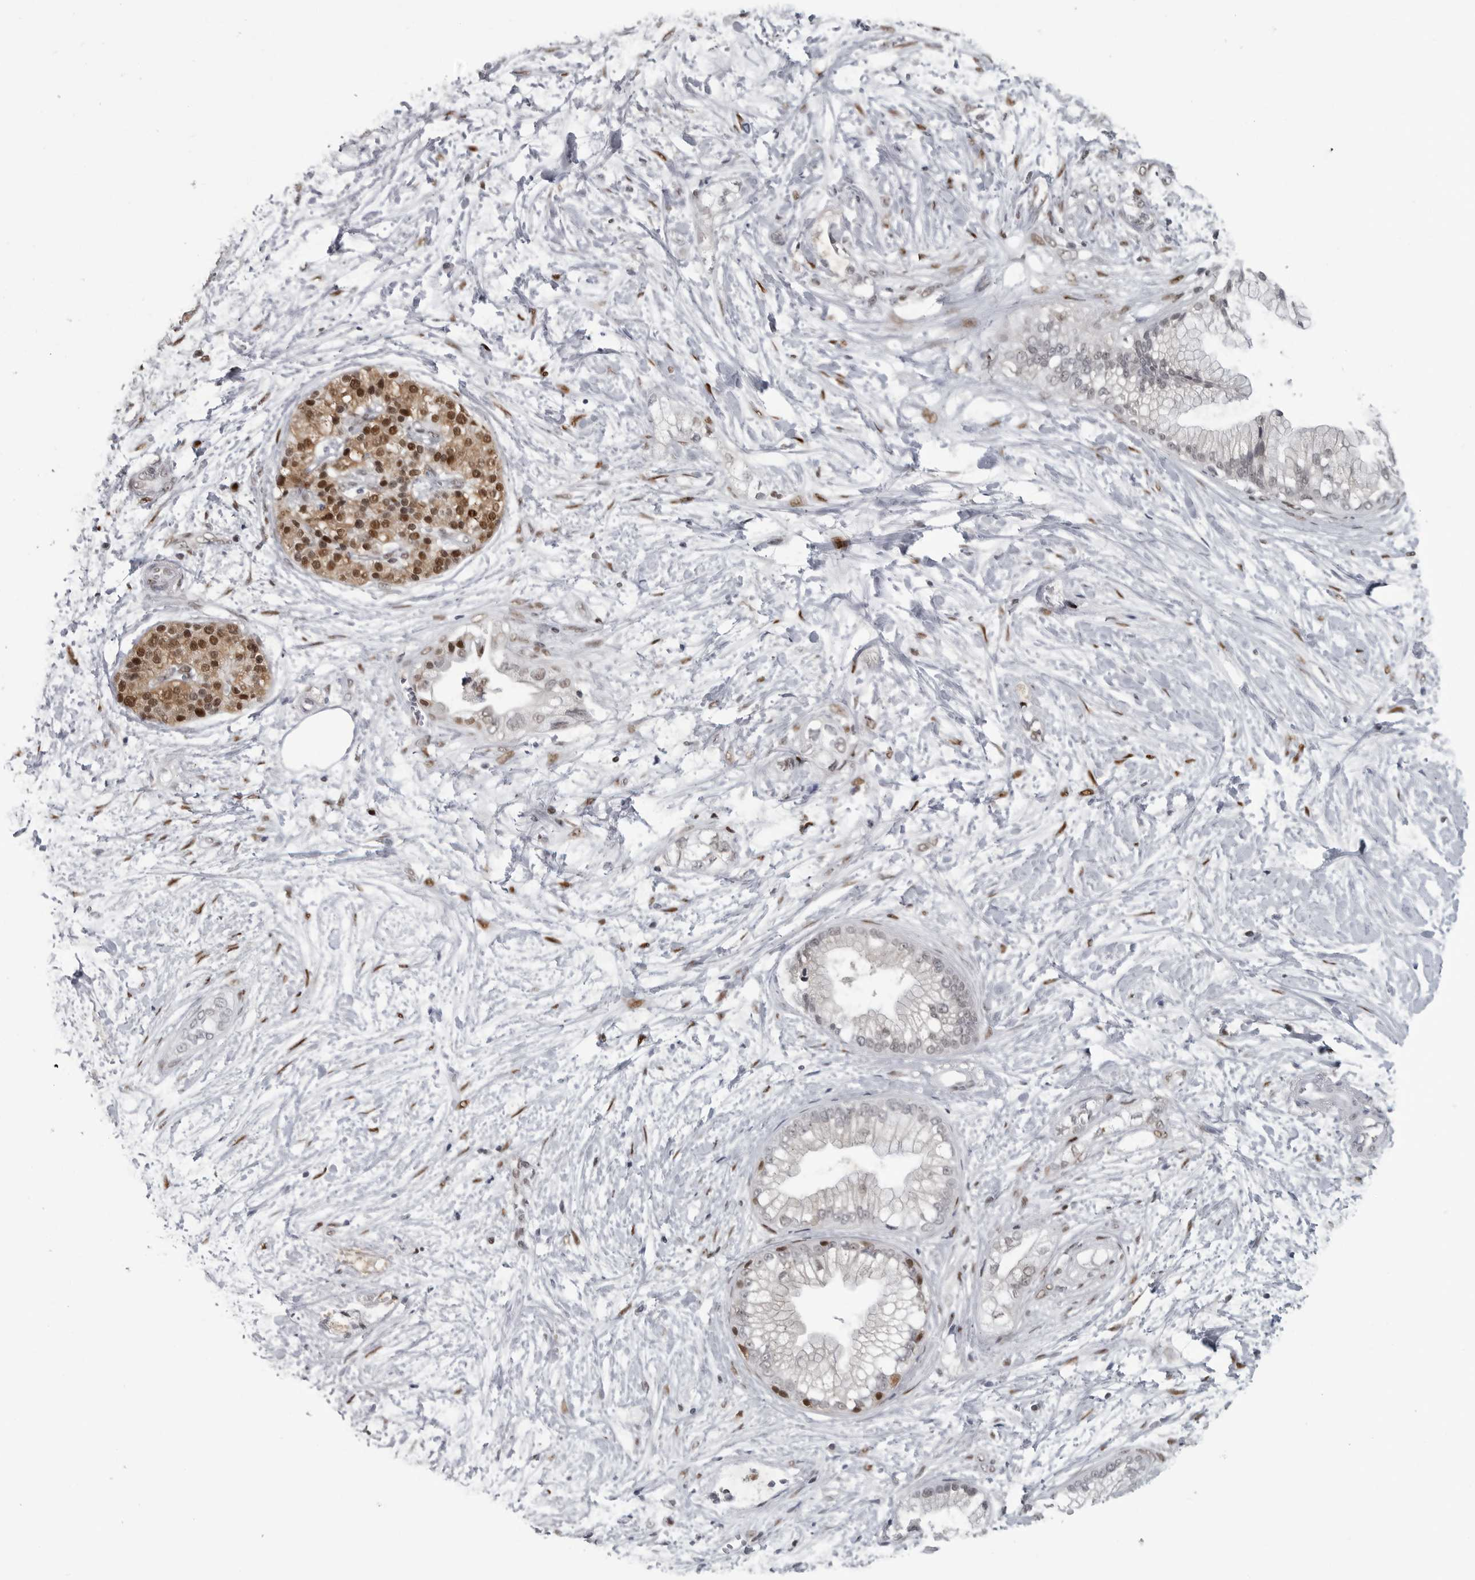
{"staining": {"intensity": "negative", "quantity": "none", "location": "none"}, "tissue": "pancreatic cancer", "cell_type": "Tumor cells", "image_type": "cancer", "snomed": [{"axis": "morphology", "description": "Adenocarcinoma, NOS"}, {"axis": "topography", "description": "Pancreas"}], "caption": "Protein analysis of pancreatic adenocarcinoma demonstrates no significant positivity in tumor cells.", "gene": "C8orf58", "patient": {"sex": "male", "age": 68}}